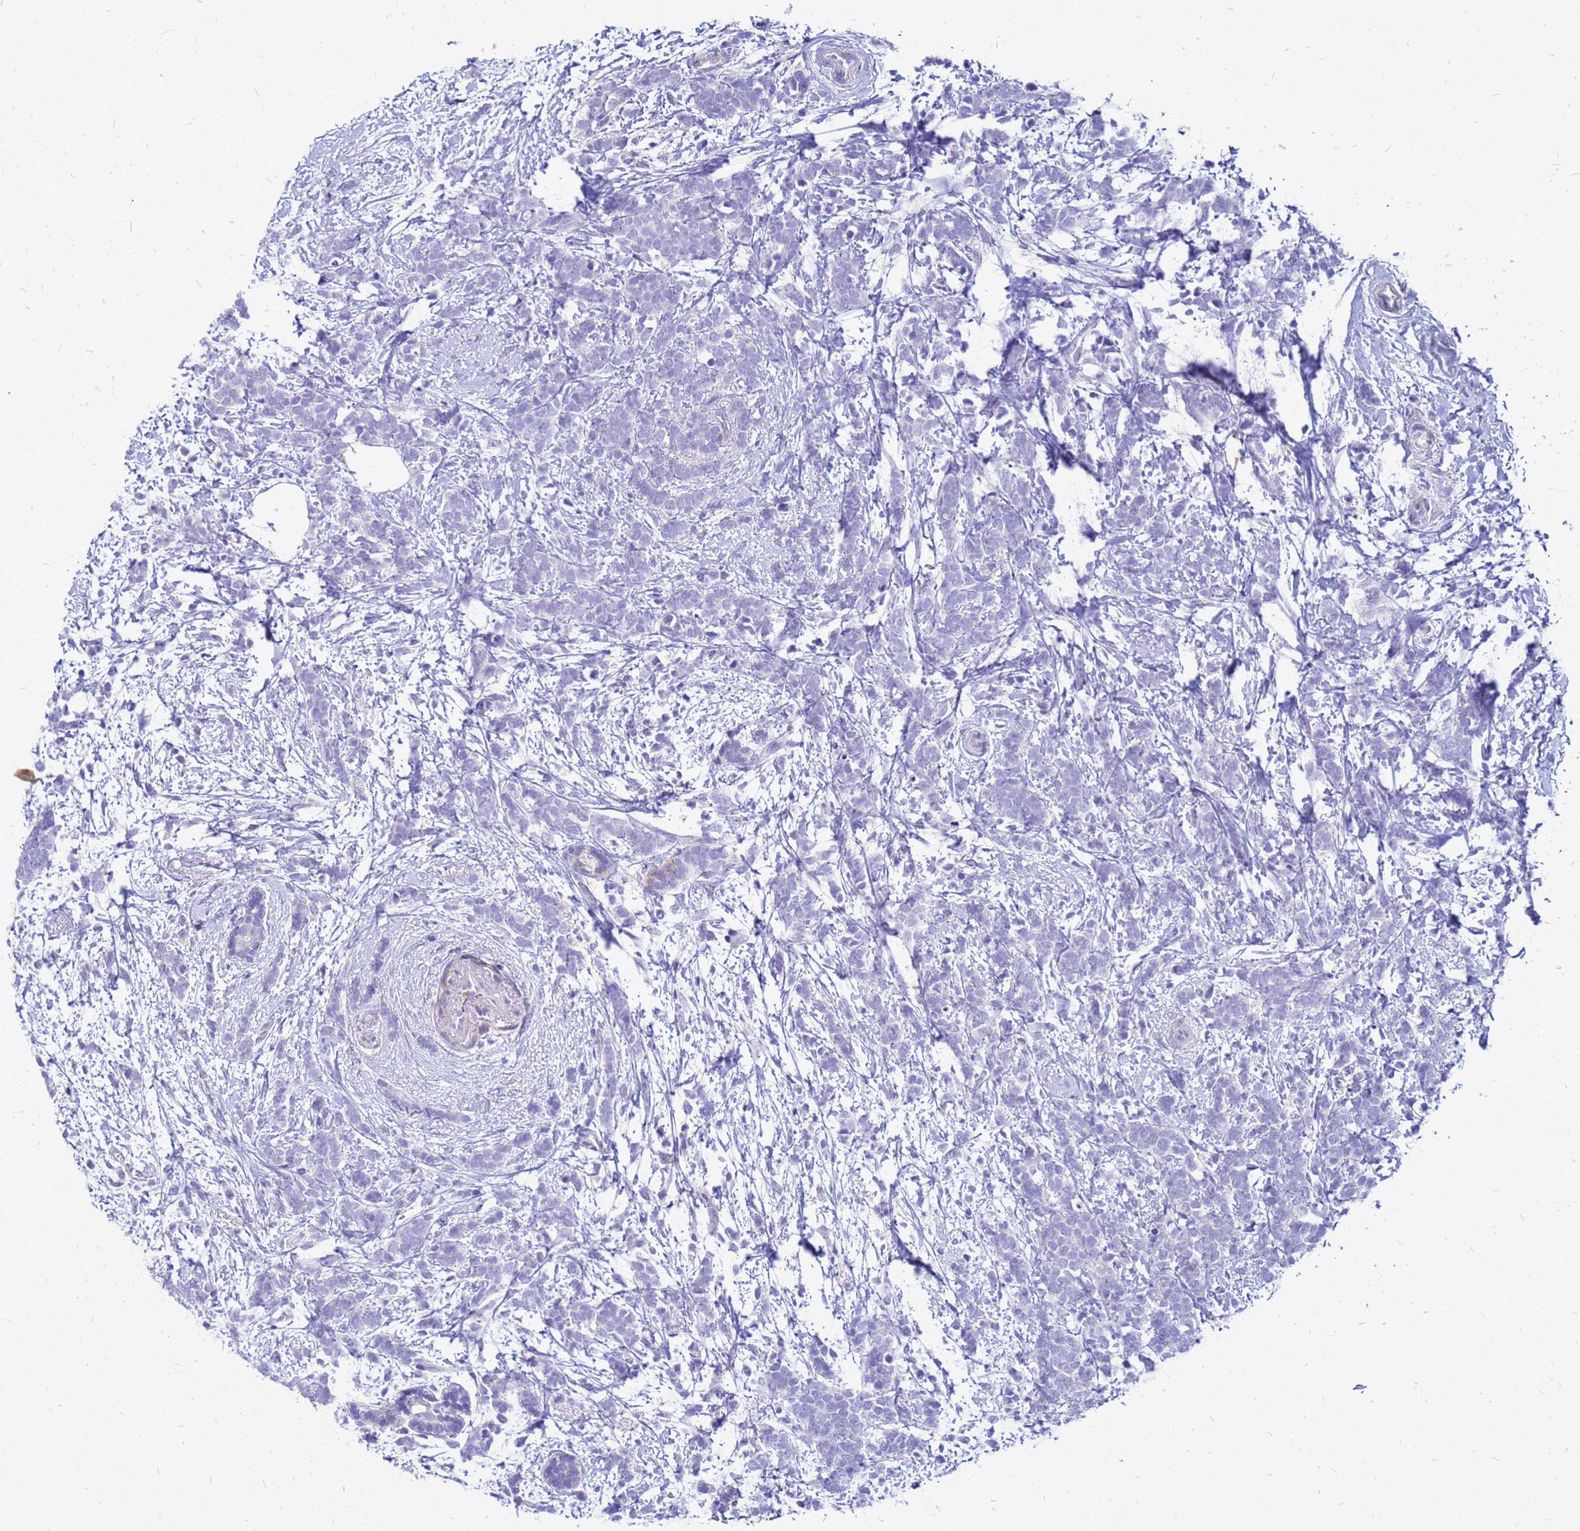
{"staining": {"intensity": "negative", "quantity": "none", "location": "none"}, "tissue": "breast cancer", "cell_type": "Tumor cells", "image_type": "cancer", "snomed": [{"axis": "morphology", "description": "Lobular carcinoma"}, {"axis": "topography", "description": "Breast"}], "caption": "An IHC image of lobular carcinoma (breast) is shown. There is no staining in tumor cells of lobular carcinoma (breast).", "gene": "AKR1C1", "patient": {"sex": "female", "age": 58}}